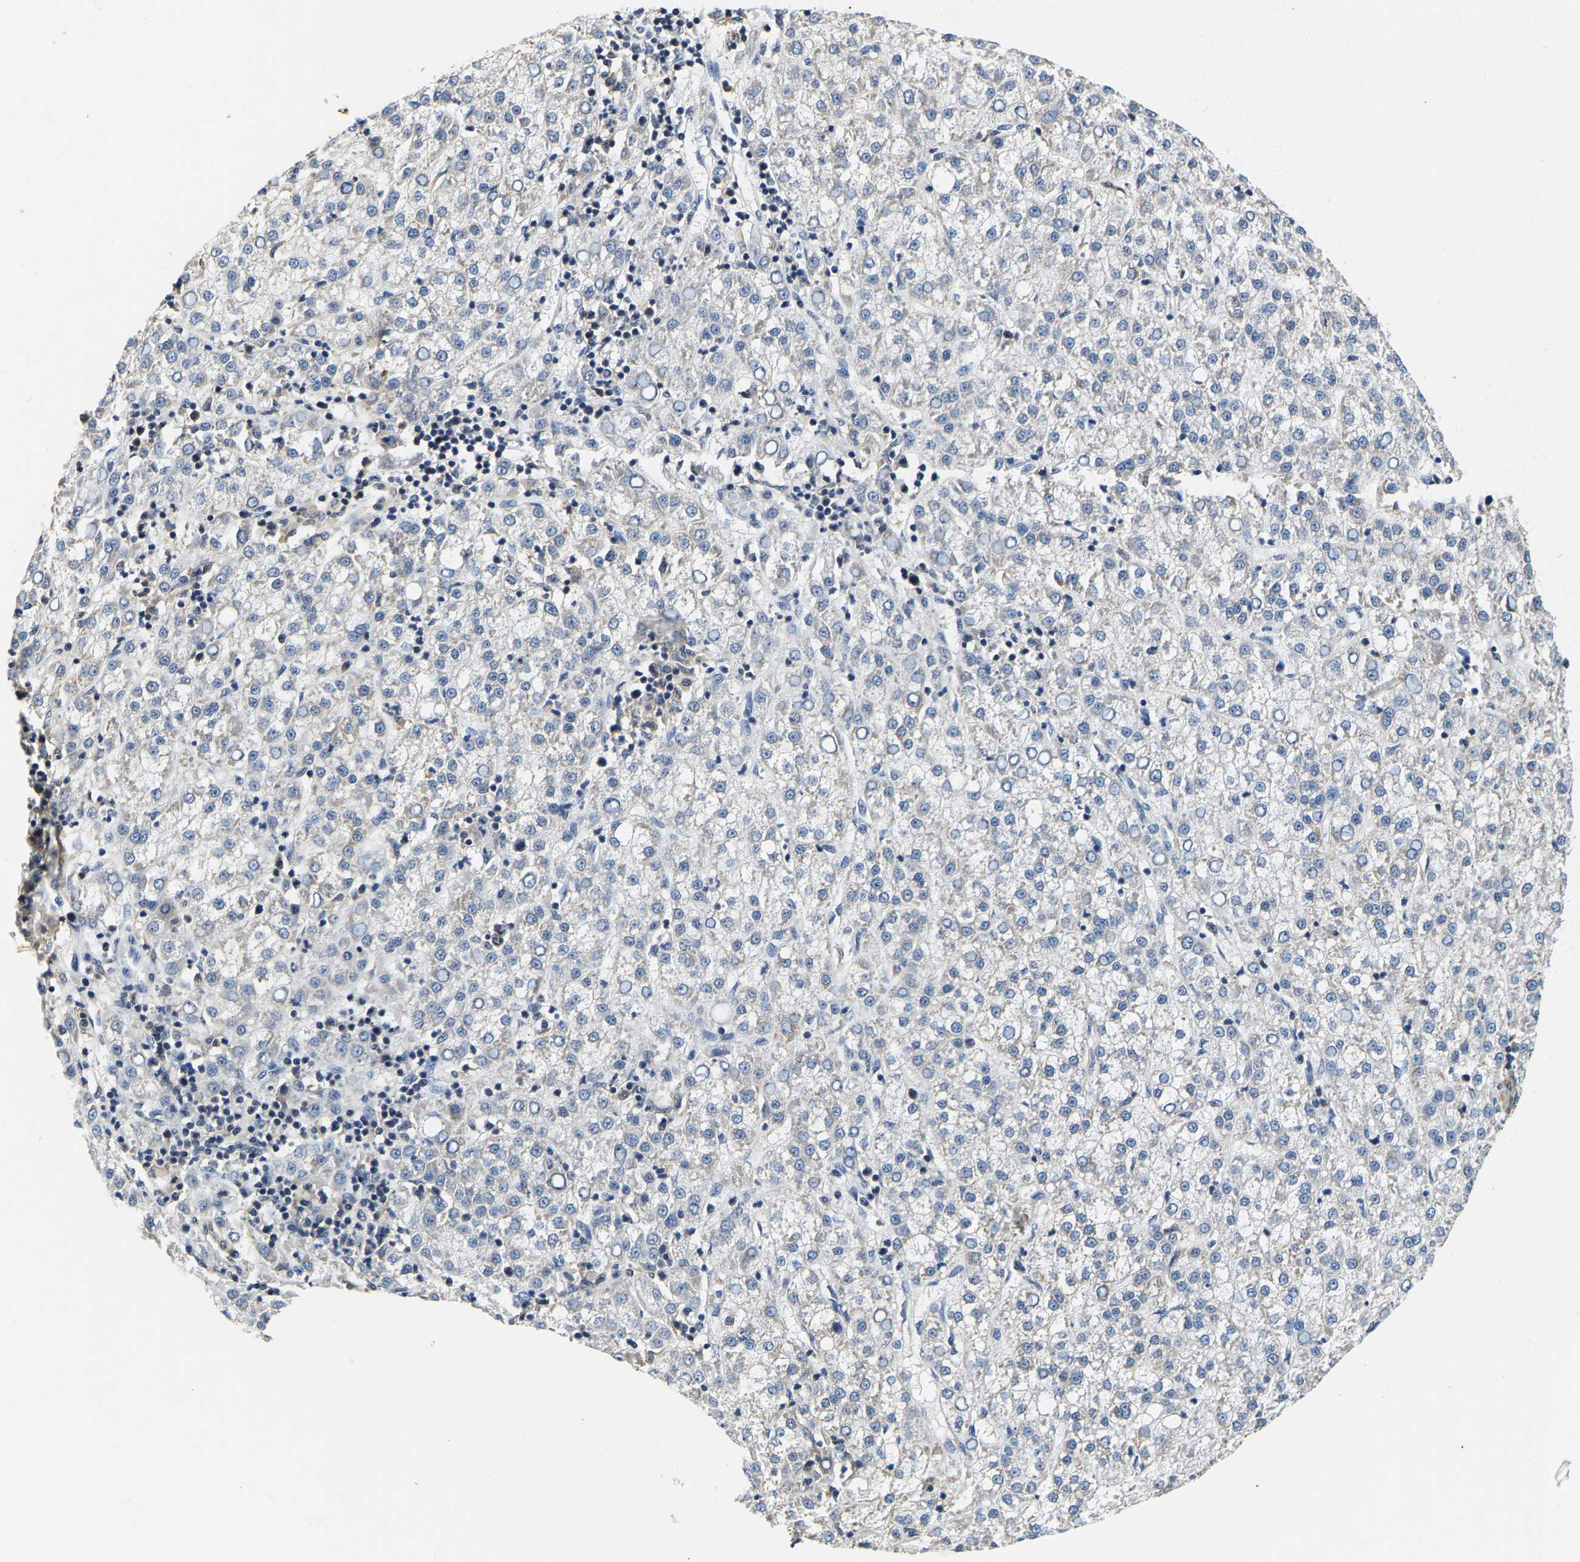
{"staining": {"intensity": "negative", "quantity": "none", "location": "none"}, "tissue": "liver cancer", "cell_type": "Tumor cells", "image_type": "cancer", "snomed": [{"axis": "morphology", "description": "Carcinoma, Hepatocellular, NOS"}, {"axis": "topography", "description": "Liver"}], "caption": "Immunohistochemistry micrograph of neoplastic tissue: human liver cancer (hepatocellular carcinoma) stained with DAB displays no significant protein positivity in tumor cells.", "gene": "SHMT2", "patient": {"sex": "female", "age": 58}}